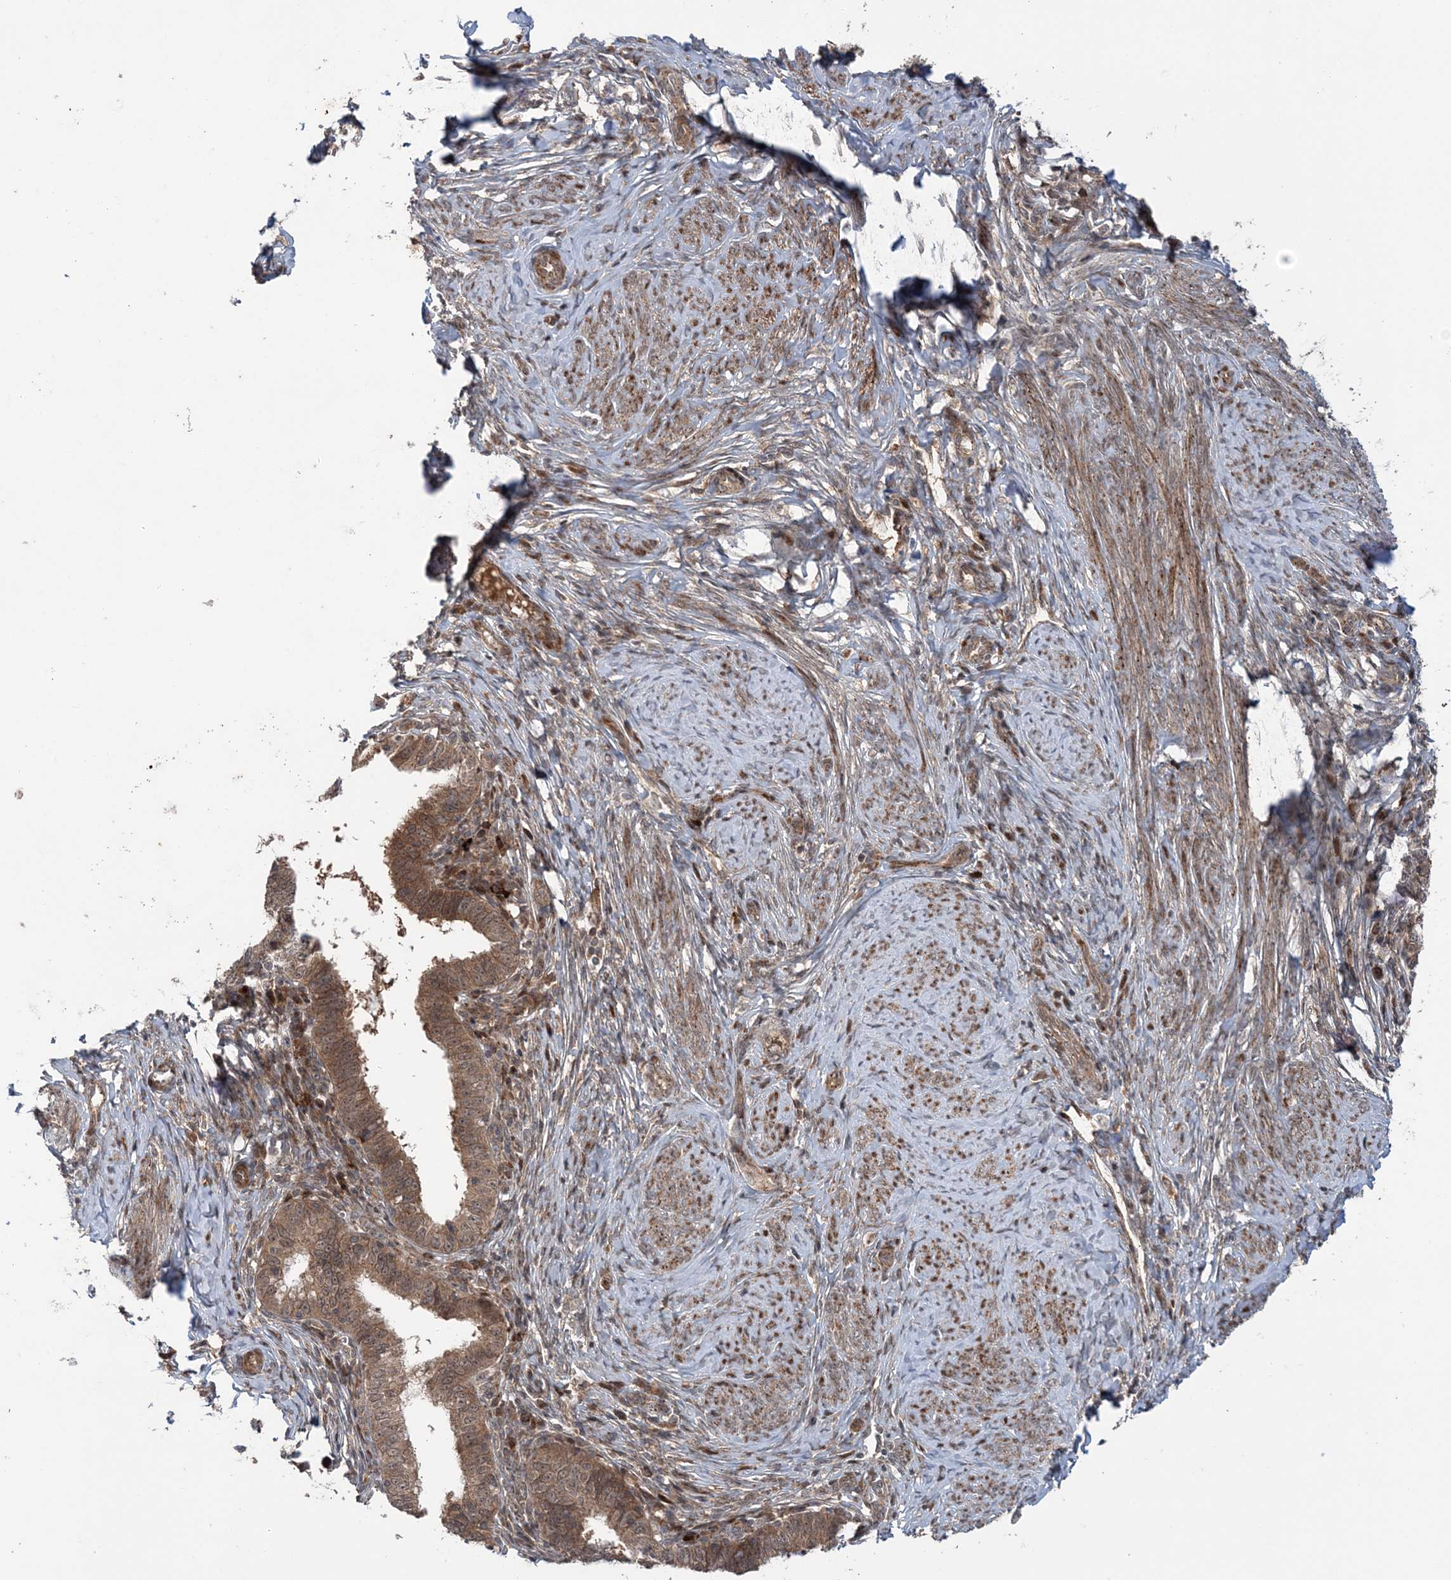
{"staining": {"intensity": "moderate", "quantity": ">75%", "location": "cytoplasmic/membranous,nuclear"}, "tissue": "cervical cancer", "cell_type": "Tumor cells", "image_type": "cancer", "snomed": [{"axis": "morphology", "description": "Adenocarcinoma, NOS"}, {"axis": "topography", "description": "Cervix"}], "caption": "Immunohistochemical staining of human cervical cancer displays moderate cytoplasmic/membranous and nuclear protein expression in approximately >75% of tumor cells. The staining was performed using DAB to visualize the protein expression in brown, while the nuclei were stained in blue with hematoxylin (Magnification: 20x).", "gene": "UBTD2", "patient": {"sex": "female", "age": 36}}